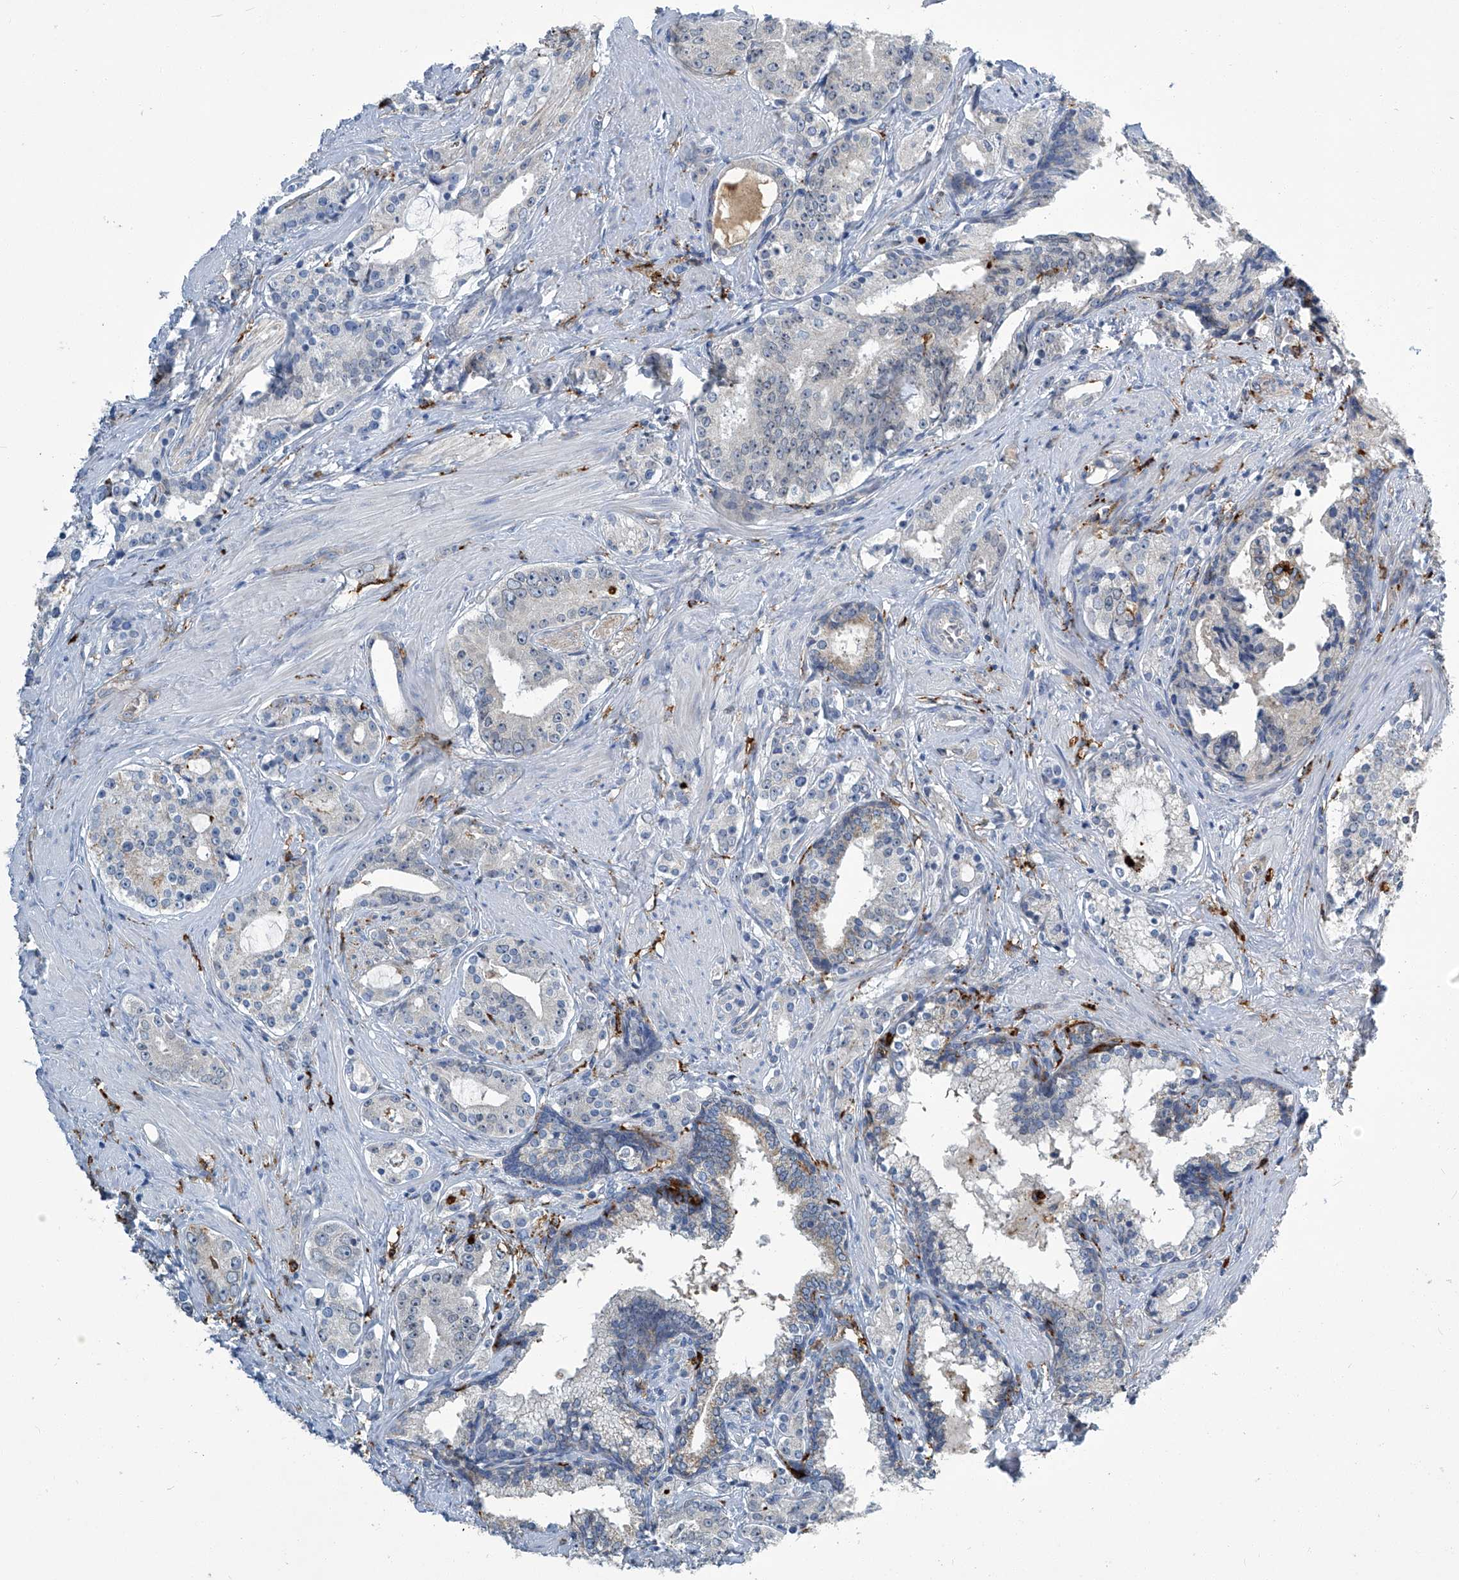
{"staining": {"intensity": "negative", "quantity": "none", "location": "none"}, "tissue": "prostate cancer", "cell_type": "Tumor cells", "image_type": "cancer", "snomed": [{"axis": "morphology", "description": "Adenocarcinoma, High grade"}, {"axis": "topography", "description": "Prostate"}], "caption": "The histopathology image displays no staining of tumor cells in prostate cancer.", "gene": "FAM167A", "patient": {"sex": "male", "age": 58}}